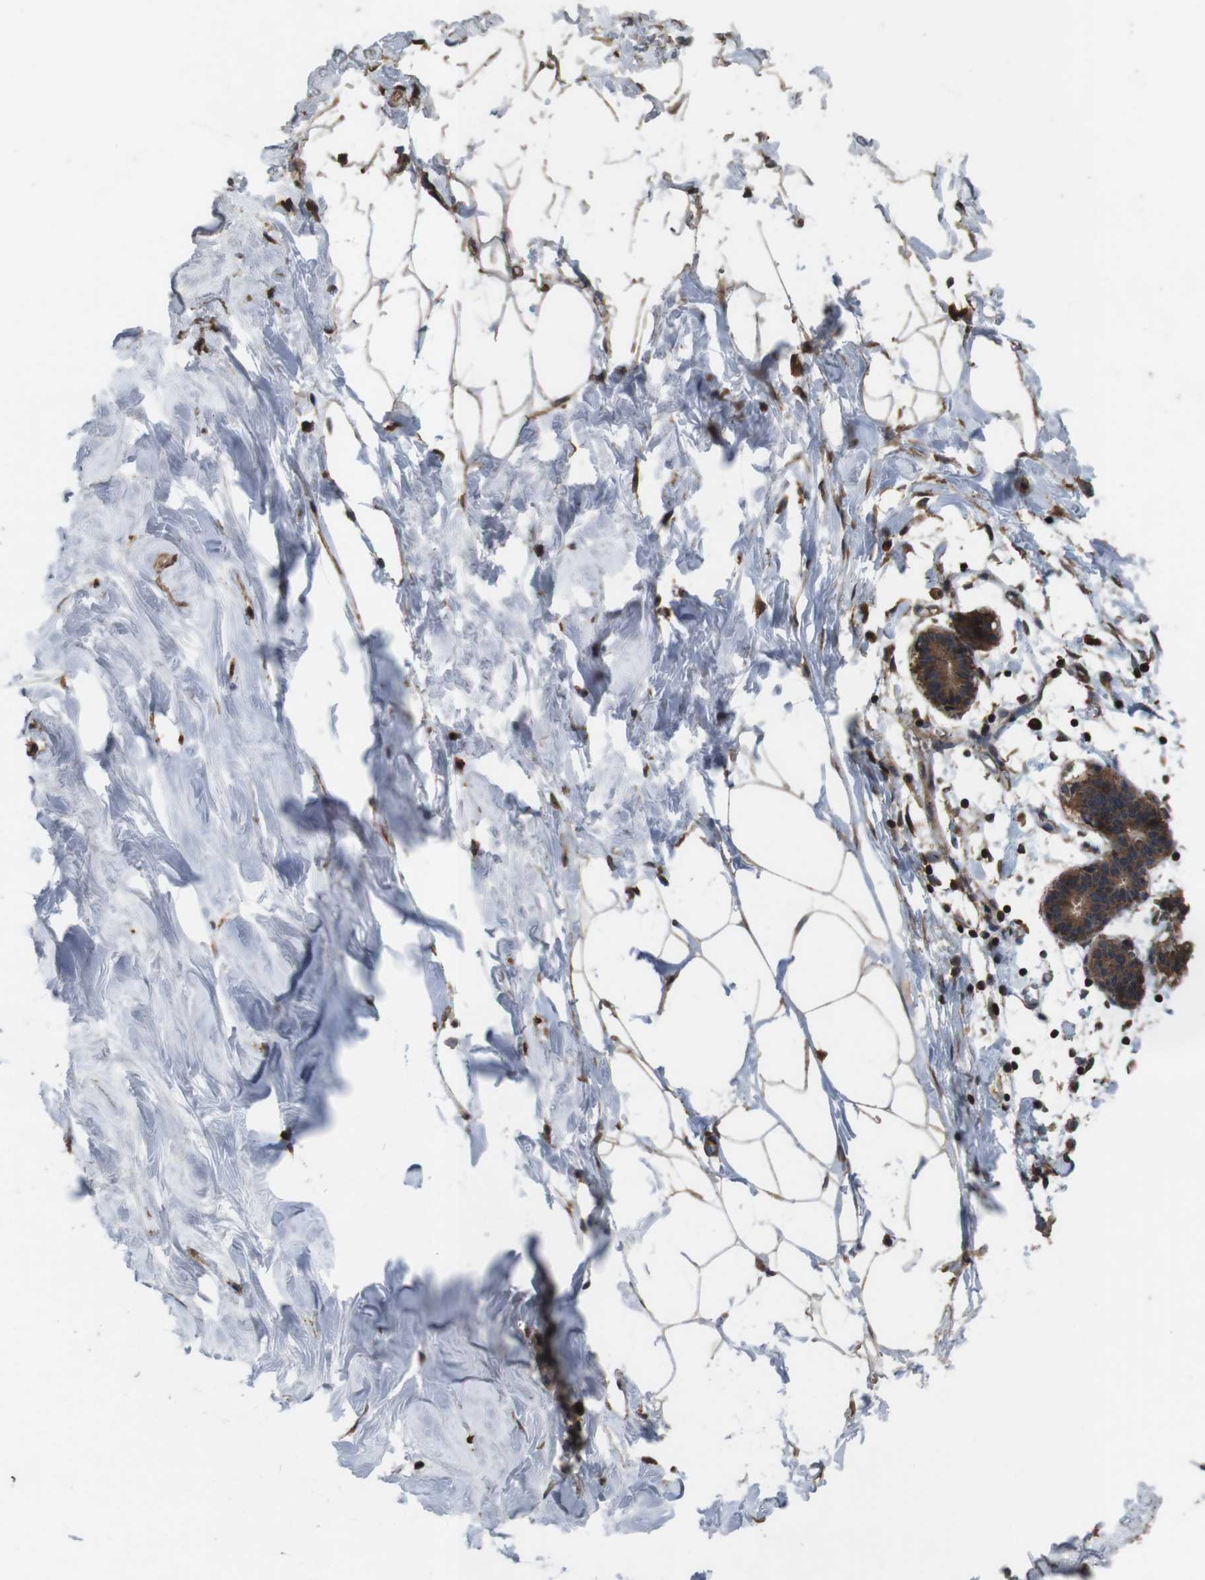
{"staining": {"intensity": "moderate", "quantity": ">75%", "location": "cytoplasmic/membranous"}, "tissue": "breast", "cell_type": "Adipocytes", "image_type": "normal", "snomed": [{"axis": "morphology", "description": "Normal tissue, NOS"}, {"axis": "topography", "description": "Breast"}], "caption": "Protein expression analysis of unremarkable human breast reveals moderate cytoplasmic/membranous expression in about >75% of adipocytes.", "gene": "BAG4", "patient": {"sex": "female", "age": 27}}